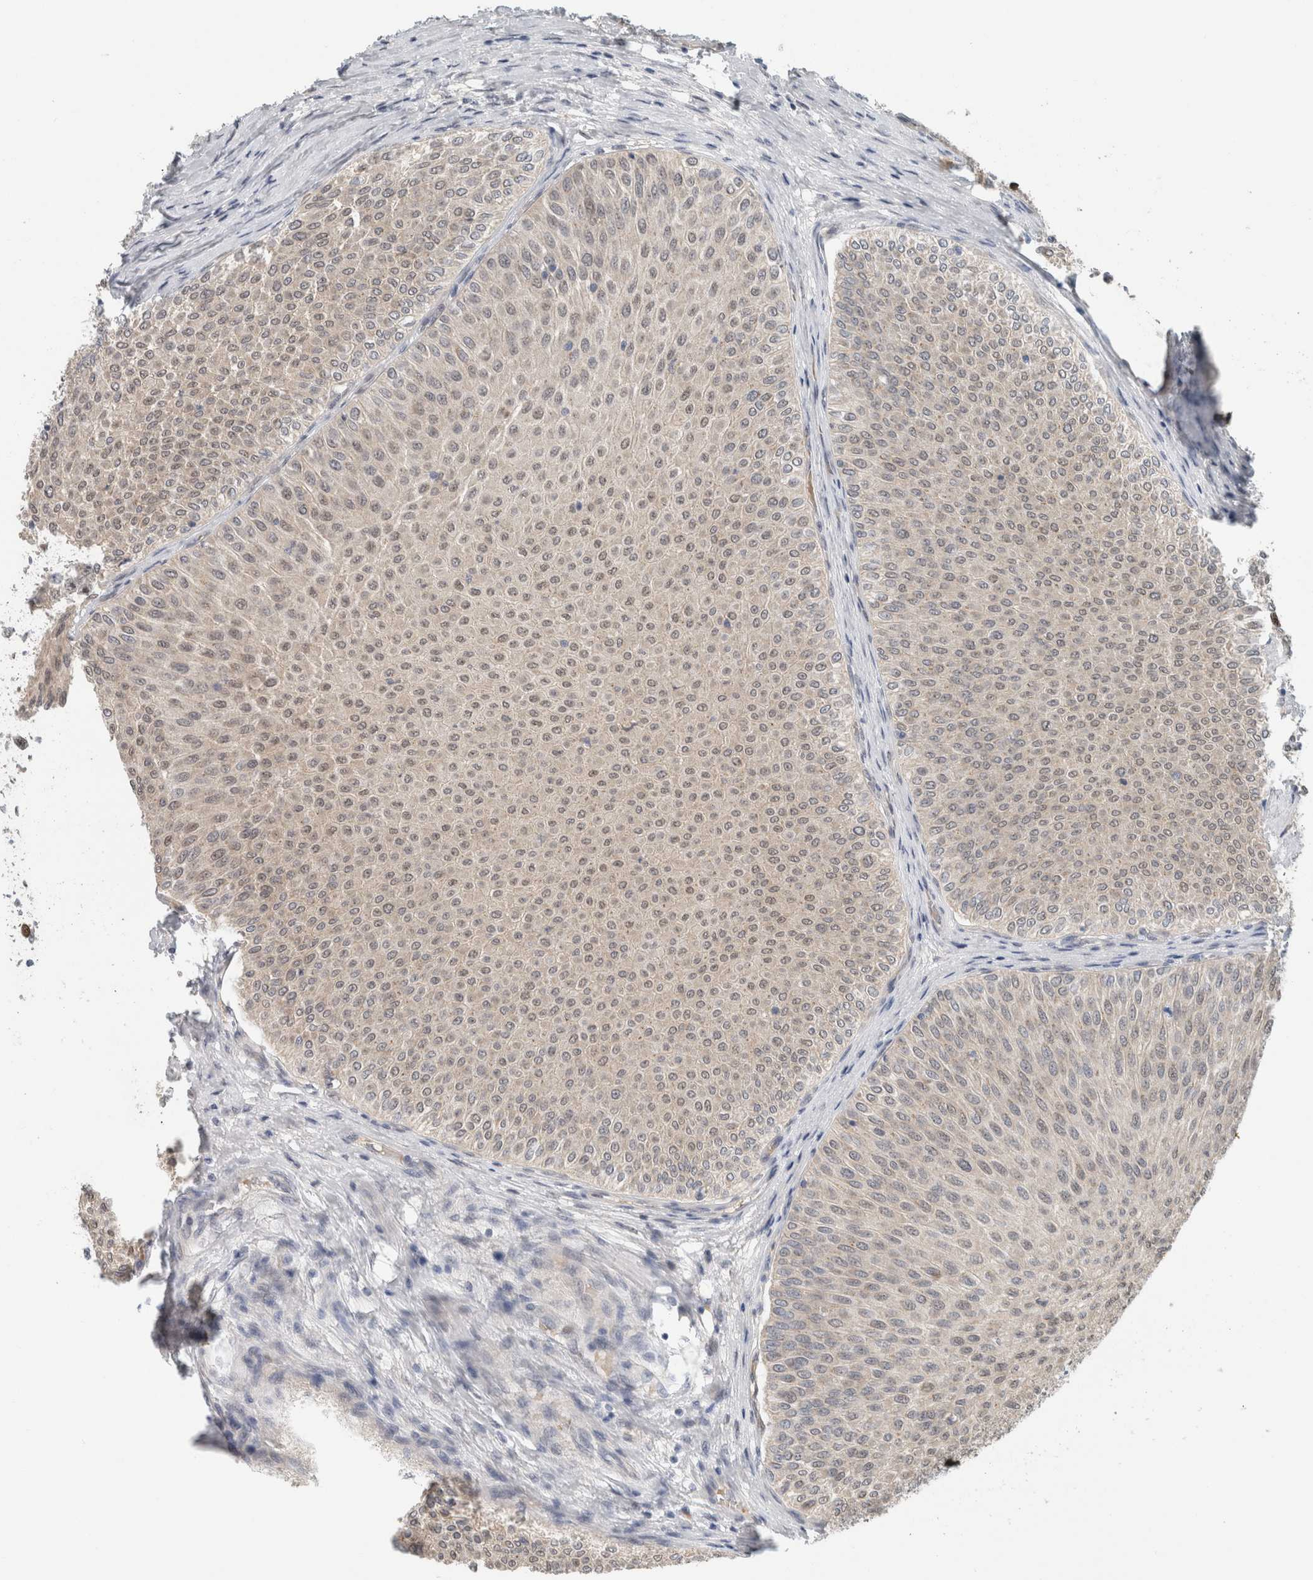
{"staining": {"intensity": "weak", "quantity": "25%-75%", "location": "nuclear"}, "tissue": "urothelial cancer", "cell_type": "Tumor cells", "image_type": "cancer", "snomed": [{"axis": "morphology", "description": "Urothelial carcinoma, Low grade"}, {"axis": "topography", "description": "Urinary bladder"}], "caption": "A low amount of weak nuclear positivity is present in about 25%-75% of tumor cells in urothelial carcinoma (low-grade) tissue.", "gene": "CRAT", "patient": {"sex": "male", "age": 78}}